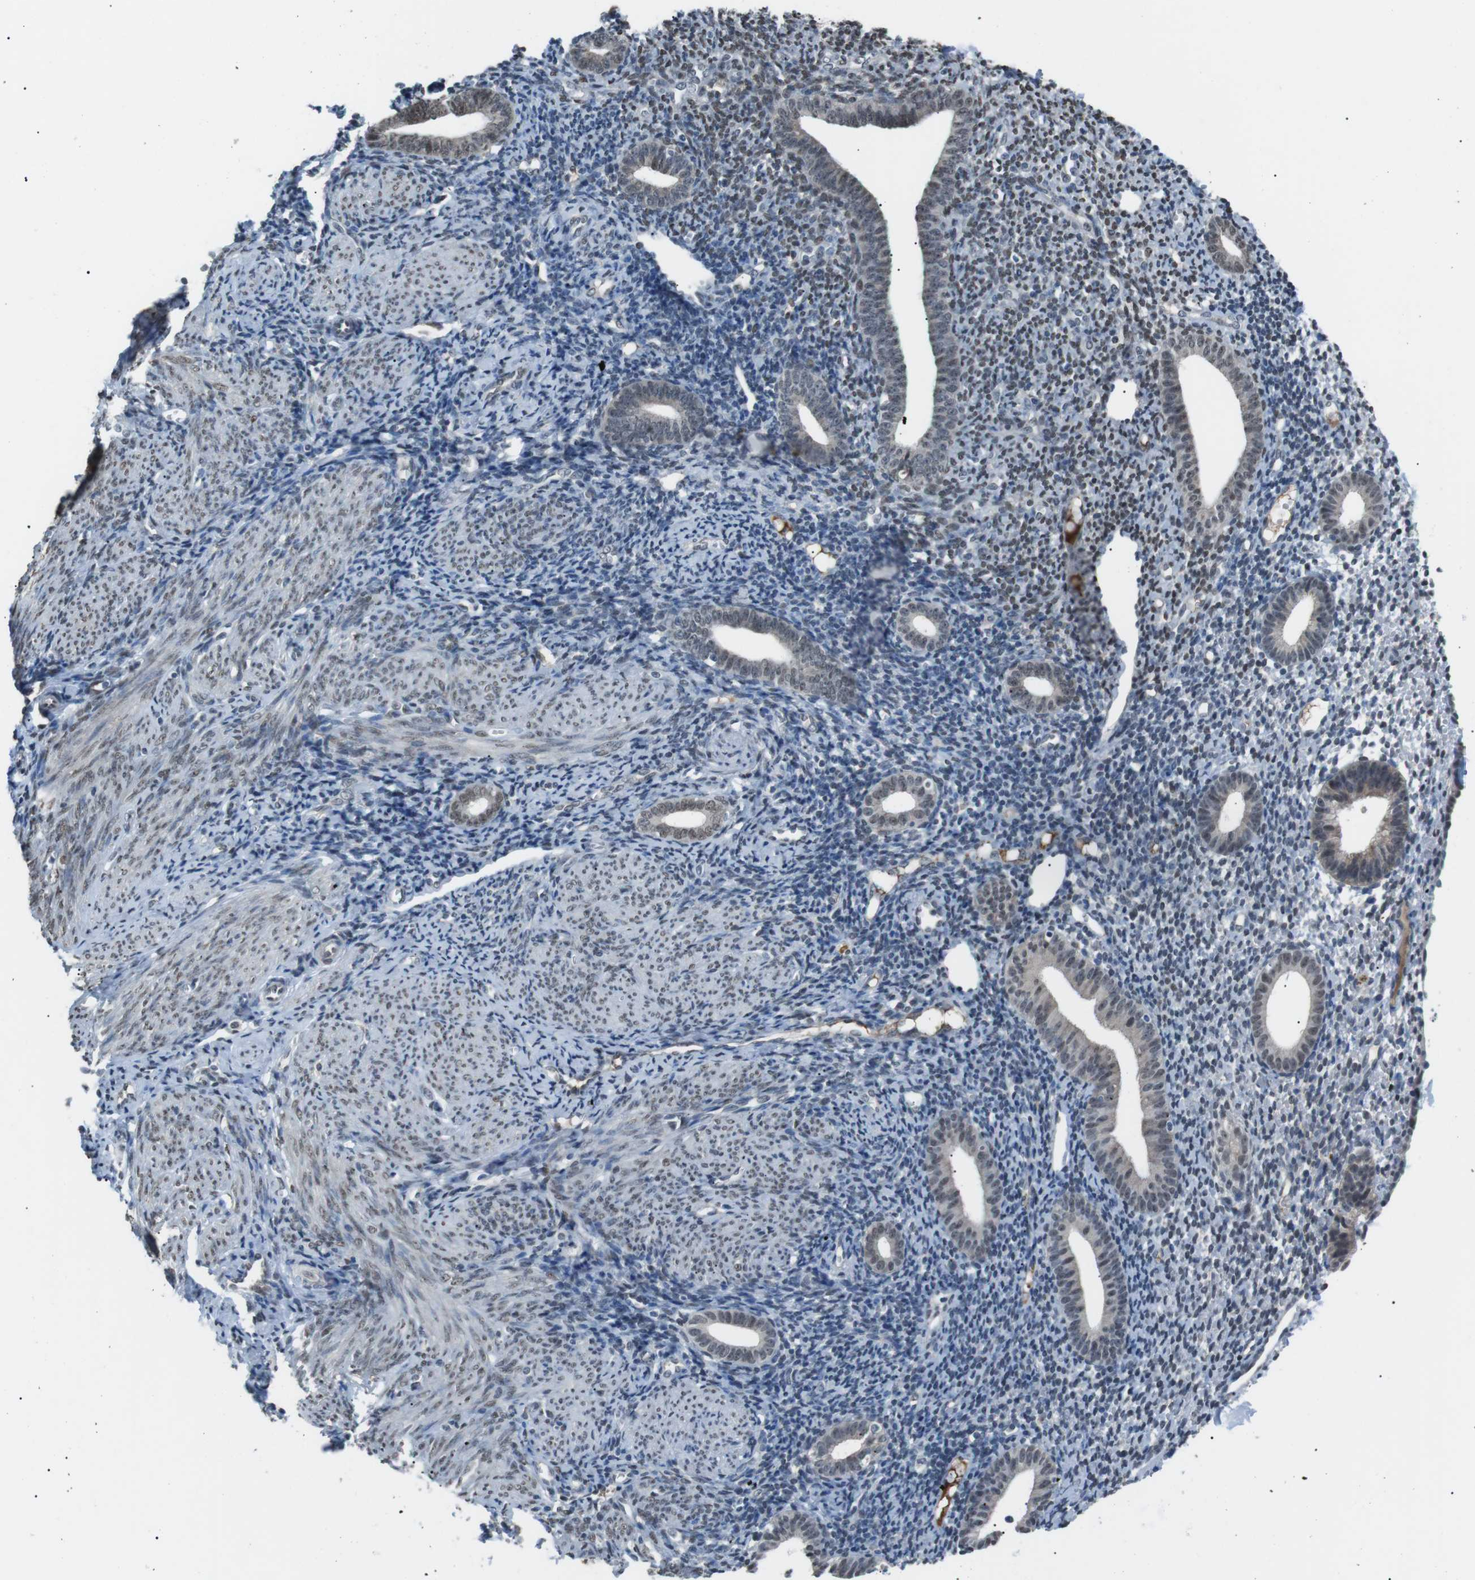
{"staining": {"intensity": "weak", "quantity": "<25%", "location": "nuclear"}, "tissue": "endometrium", "cell_type": "Cells in endometrial stroma", "image_type": "normal", "snomed": [{"axis": "morphology", "description": "Normal tissue, NOS"}, {"axis": "topography", "description": "Endometrium"}], "caption": "Protein analysis of normal endometrium exhibits no significant staining in cells in endometrial stroma. The staining is performed using DAB brown chromogen with nuclei counter-stained in using hematoxylin.", "gene": "SRPK2", "patient": {"sex": "female", "age": 50}}